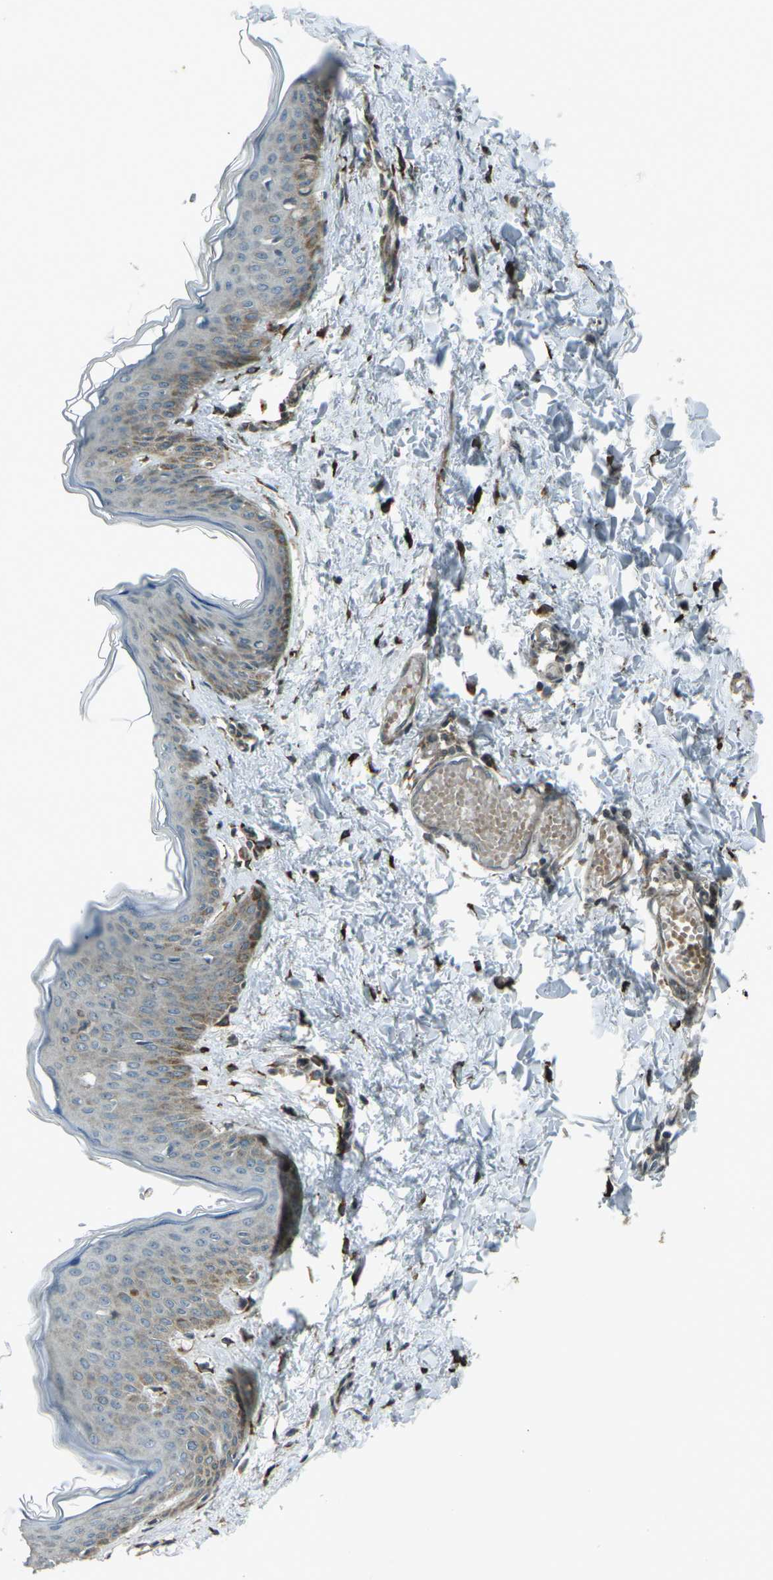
{"staining": {"intensity": "strong", "quantity": ">75%", "location": "cytoplasmic/membranous"}, "tissue": "skin", "cell_type": "Fibroblasts", "image_type": "normal", "snomed": [{"axis": "morphology", "description": "Normal tissue, NOS"}, {"axis": "topography", "description": "Skin"}], "caption": "DAB immunohistochemical staining of normal human skin displays strong cytoplasmic/membranous protein positivity in approximately >75% of fibroblasts. Immunohistochemistry (ihc) stains the protein in brown and the nuclei are stained blue.", "gene": "LSMEM1", "patient": {"sex": "female", "age": 17}}